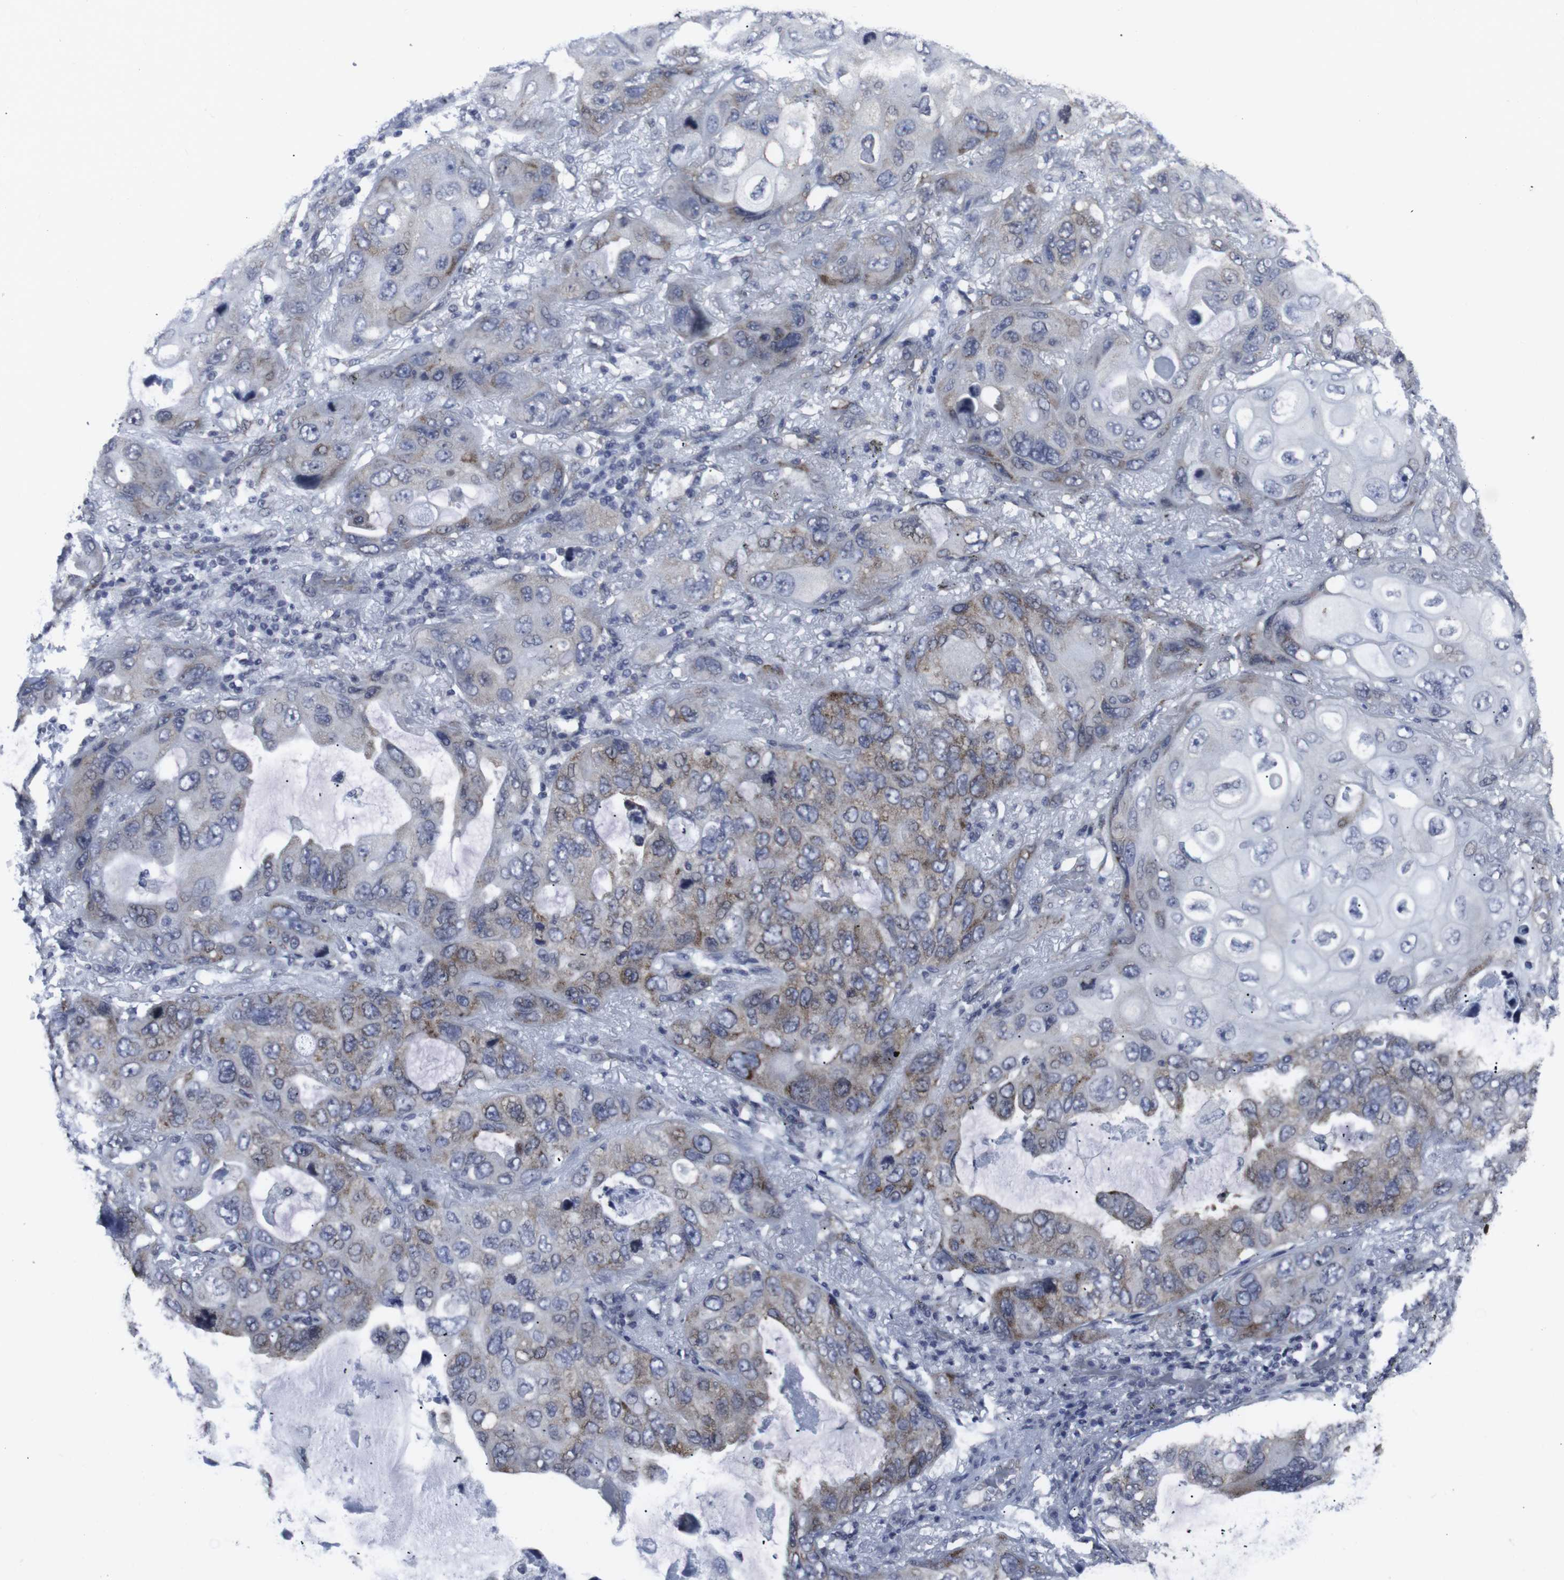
{"staining": {"intensity": "moderate", "quantity": "<25%", "location": "cytoplasmic/membranous"}, "tissue": "lung cancer", "cell_type": "Tumor cells", "image_type": "cancer", "snomed": [{"axis": "morphology", "description": "Squamous cell carcinoma, NOS"}, {"axis": "topography", "description": "Lung"}], "caption": "A high-resolution photomicrograph shows immunohistochemistry staining of lung cancer, which exhibits moderate cytoplasmic/membranous staining in approximately <25% of tumor cells. Immunohistochemistry (ihc) stains the protein in brown and the nuclei are stained blue.", "gene": "GEMIN2", "patient": {"sex": "female", "age": 73}}